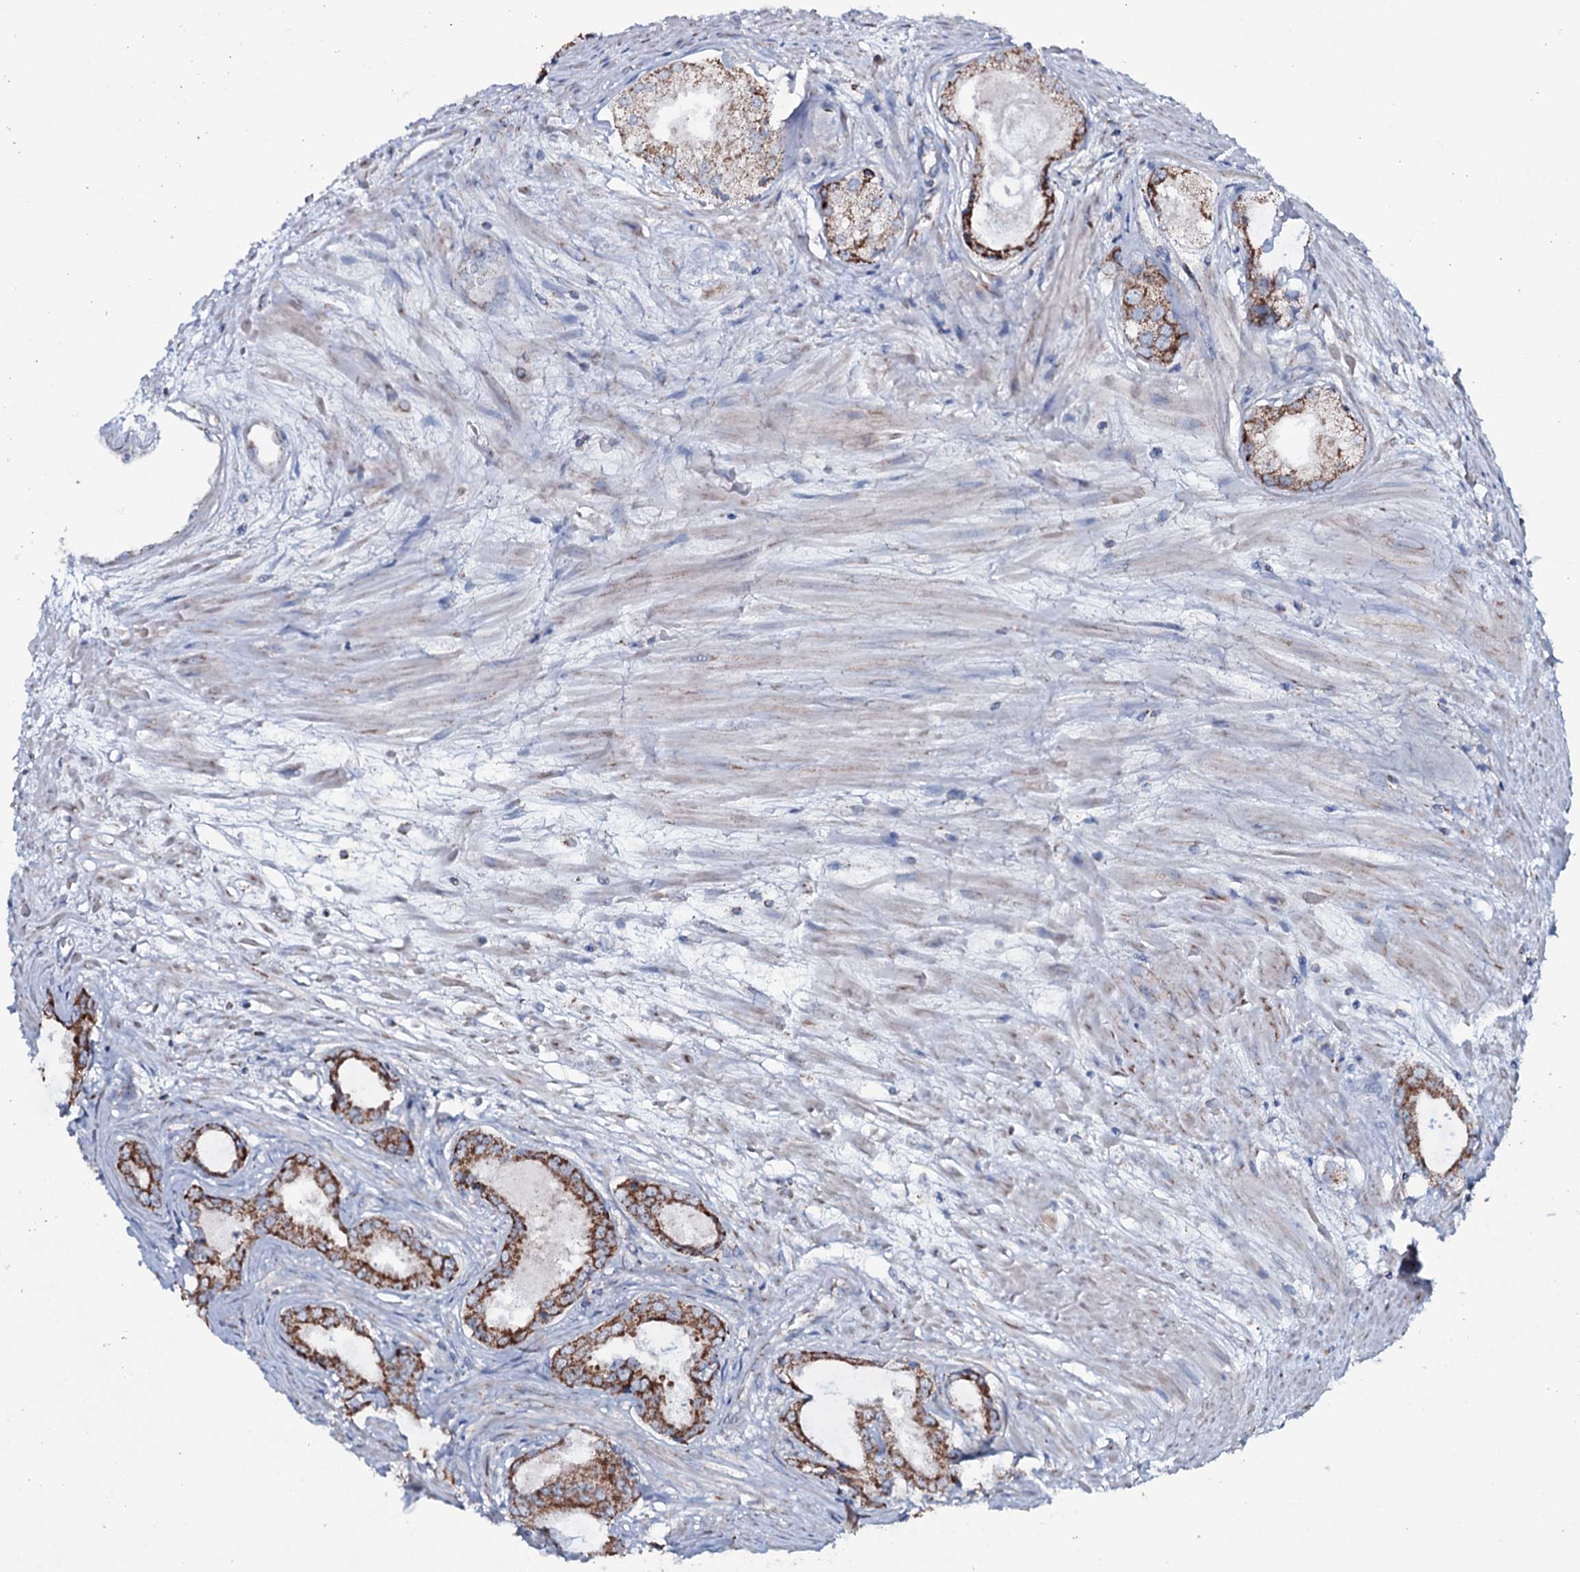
{"staining": {"intensity": "moderate", "quantity": ">75%", "location": "cytoplasmic/membranous"}, "tissue": "prostate cancer", "cell_type": "Tumor cells", "image_type": "cancer", "snomed": [{"axis": "morphology", "description": "Adenocarcinoma, Low grade"}, {"axis": "topography", "description": "Prostate"}], "caption": "A brown stain shows moderate cytoplasmic/membranous positivity of a protein in human prostate cancer (adenocarcinoma (low-grade)) tumor cells.", "gene": "MRPS35", "patient": {"sex": "male", "age": 68}}